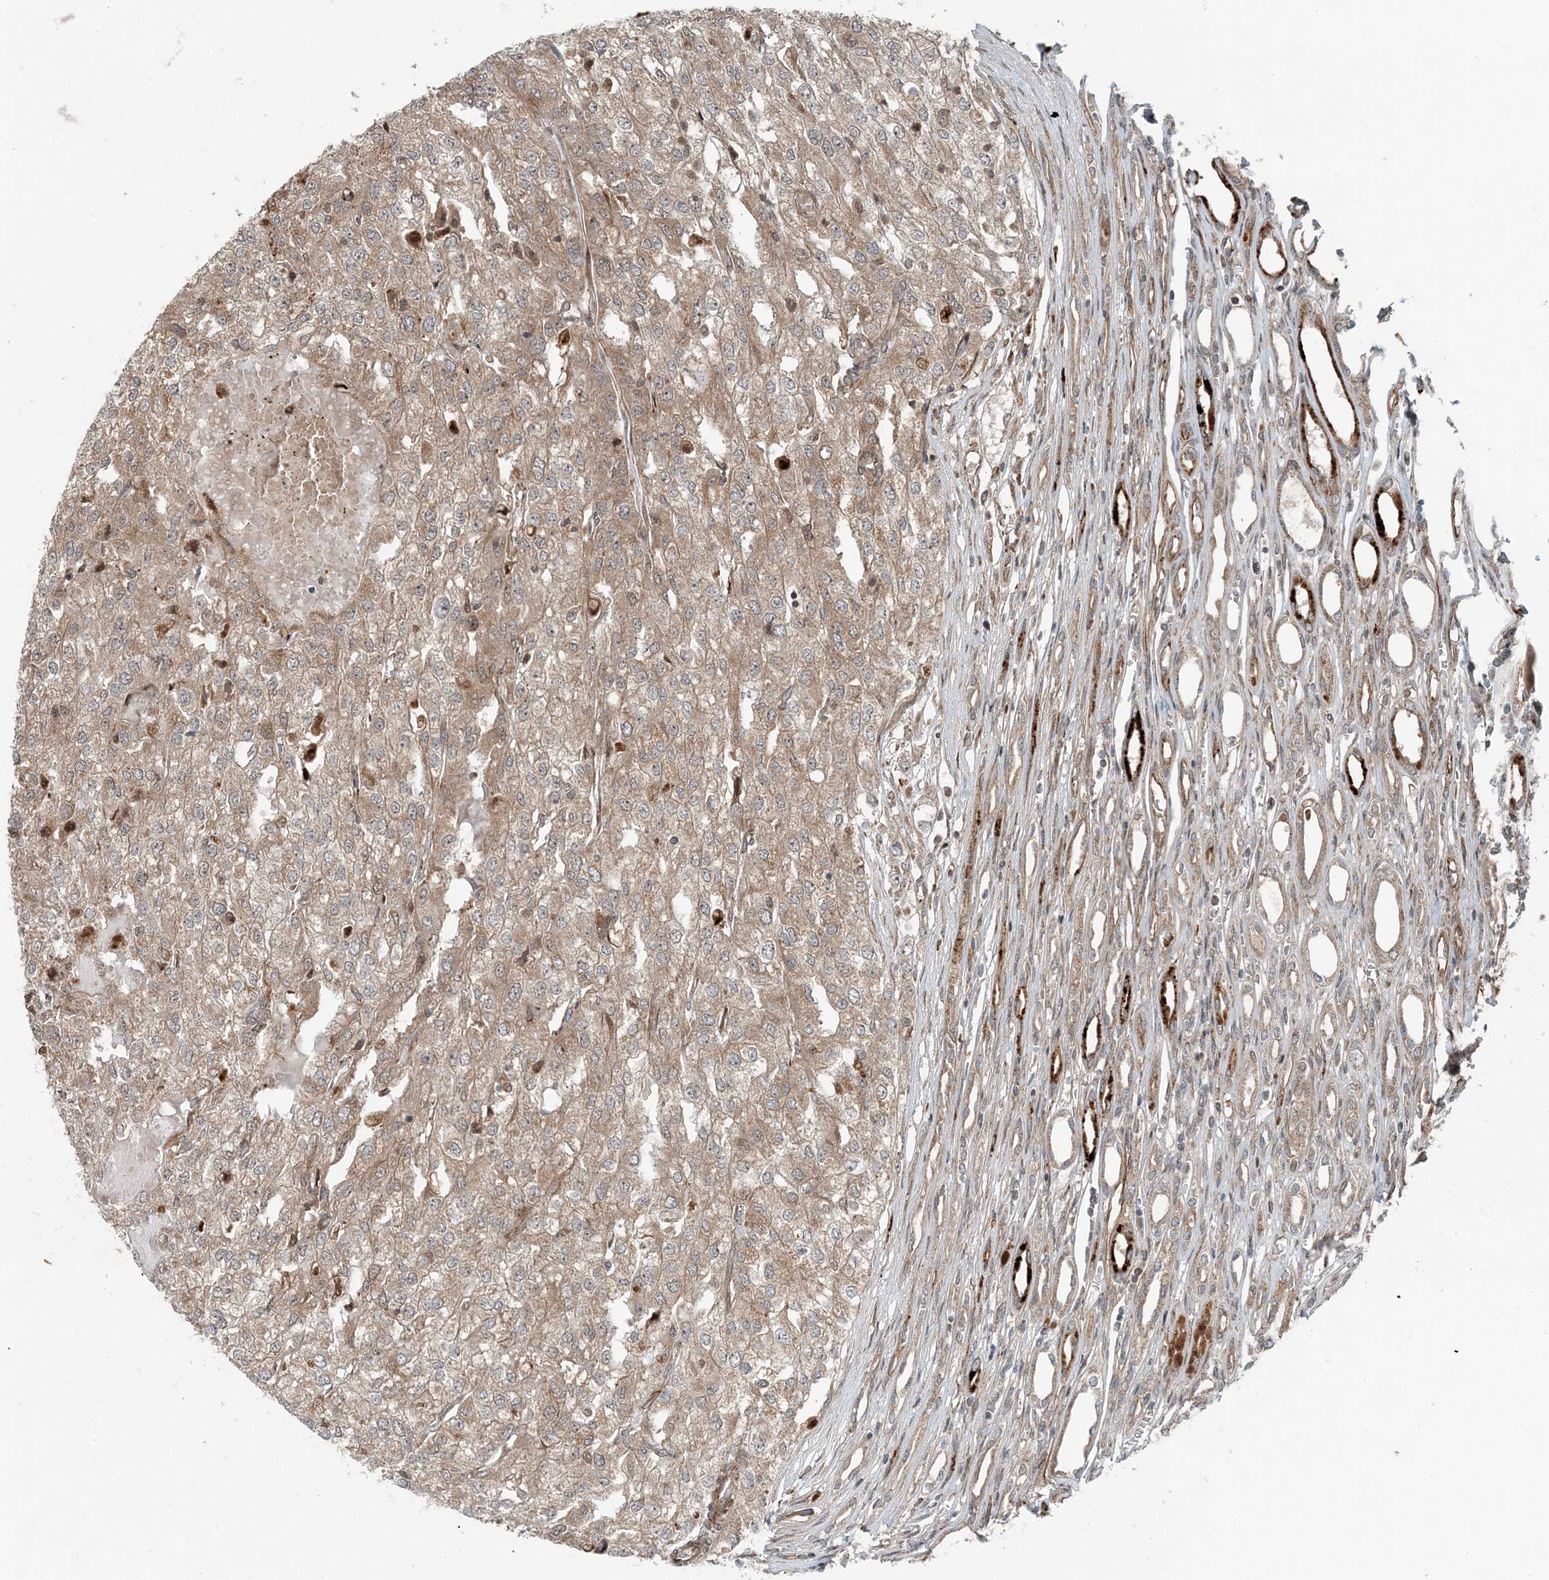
{"staining": {"intensity": "weak", "quantity": ">75%", "location": "cytoplasmic/membranous"}, "tissue": "renal cancer", "cell_type": "Tumor cells", "image_type": "cancer", "snomed": [{"axis": "morphology", "description": "Adenocarcinoma, NOS"}, {"axis": "topography", "description": "Kidney"}], "caption": "Adenocarcinoma (renal) stained with a protein marker displays weak staining in tumor cells.", "gene": "EDEM2", "patient": {"sex": "female", "age": 54}}